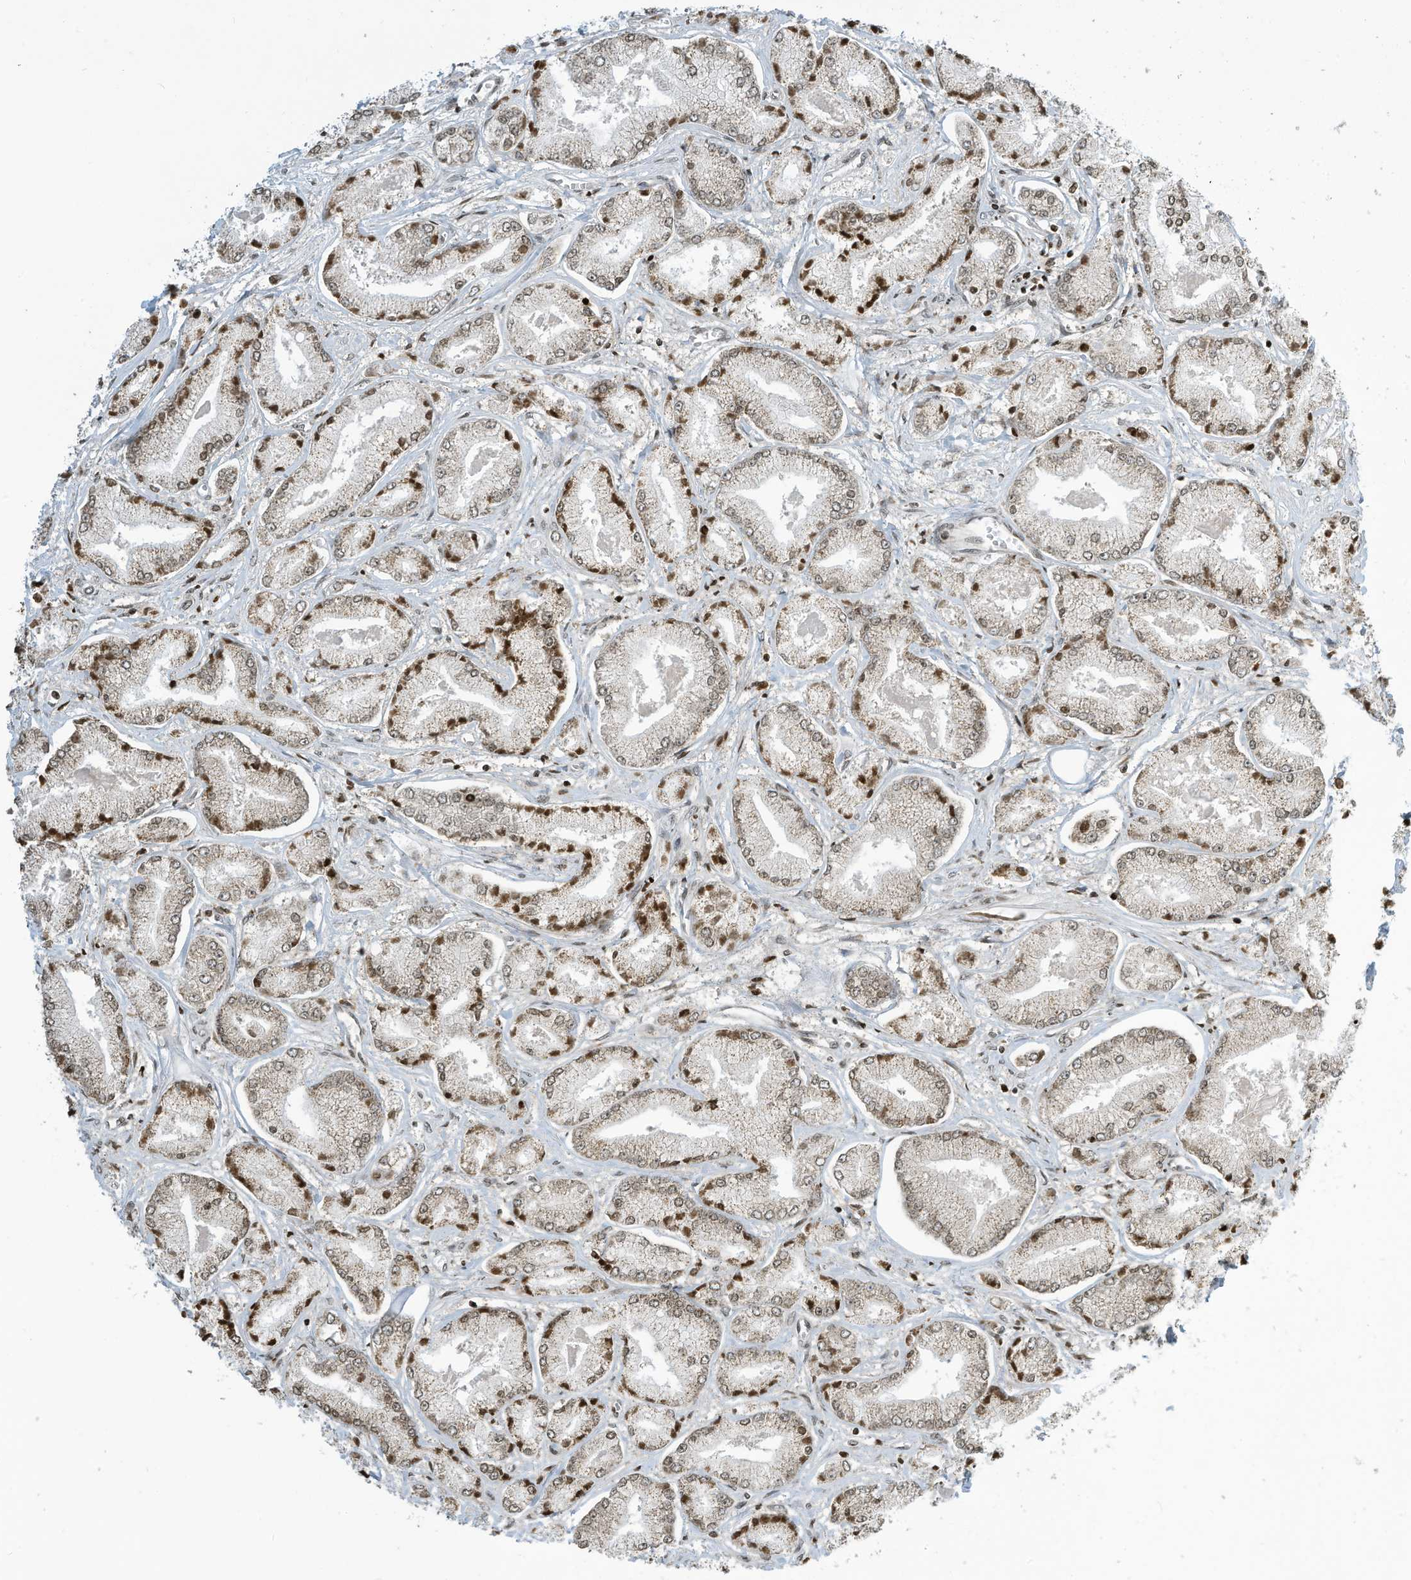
{"staining": {"intensity": "moderate", "quantity": "25%-75%", "location": "nuclear"}, "tissue": "prostate cancer", "cell_type": "Tumor cells", "image_type": "cancer", "snomed": [{"axis": "morphology", "description": "Adenocarcinoma, Low grade"}, {"axis": "topography", "description": "Prostate"}], "caption": "This is an image of IHC staining of adenocarcinoma (low-grade) (prostate), which shows moderate expression in the nuclear of tumor cells.", "gene": "ADI1", "patient": {"sex": "male", "age": 60}}